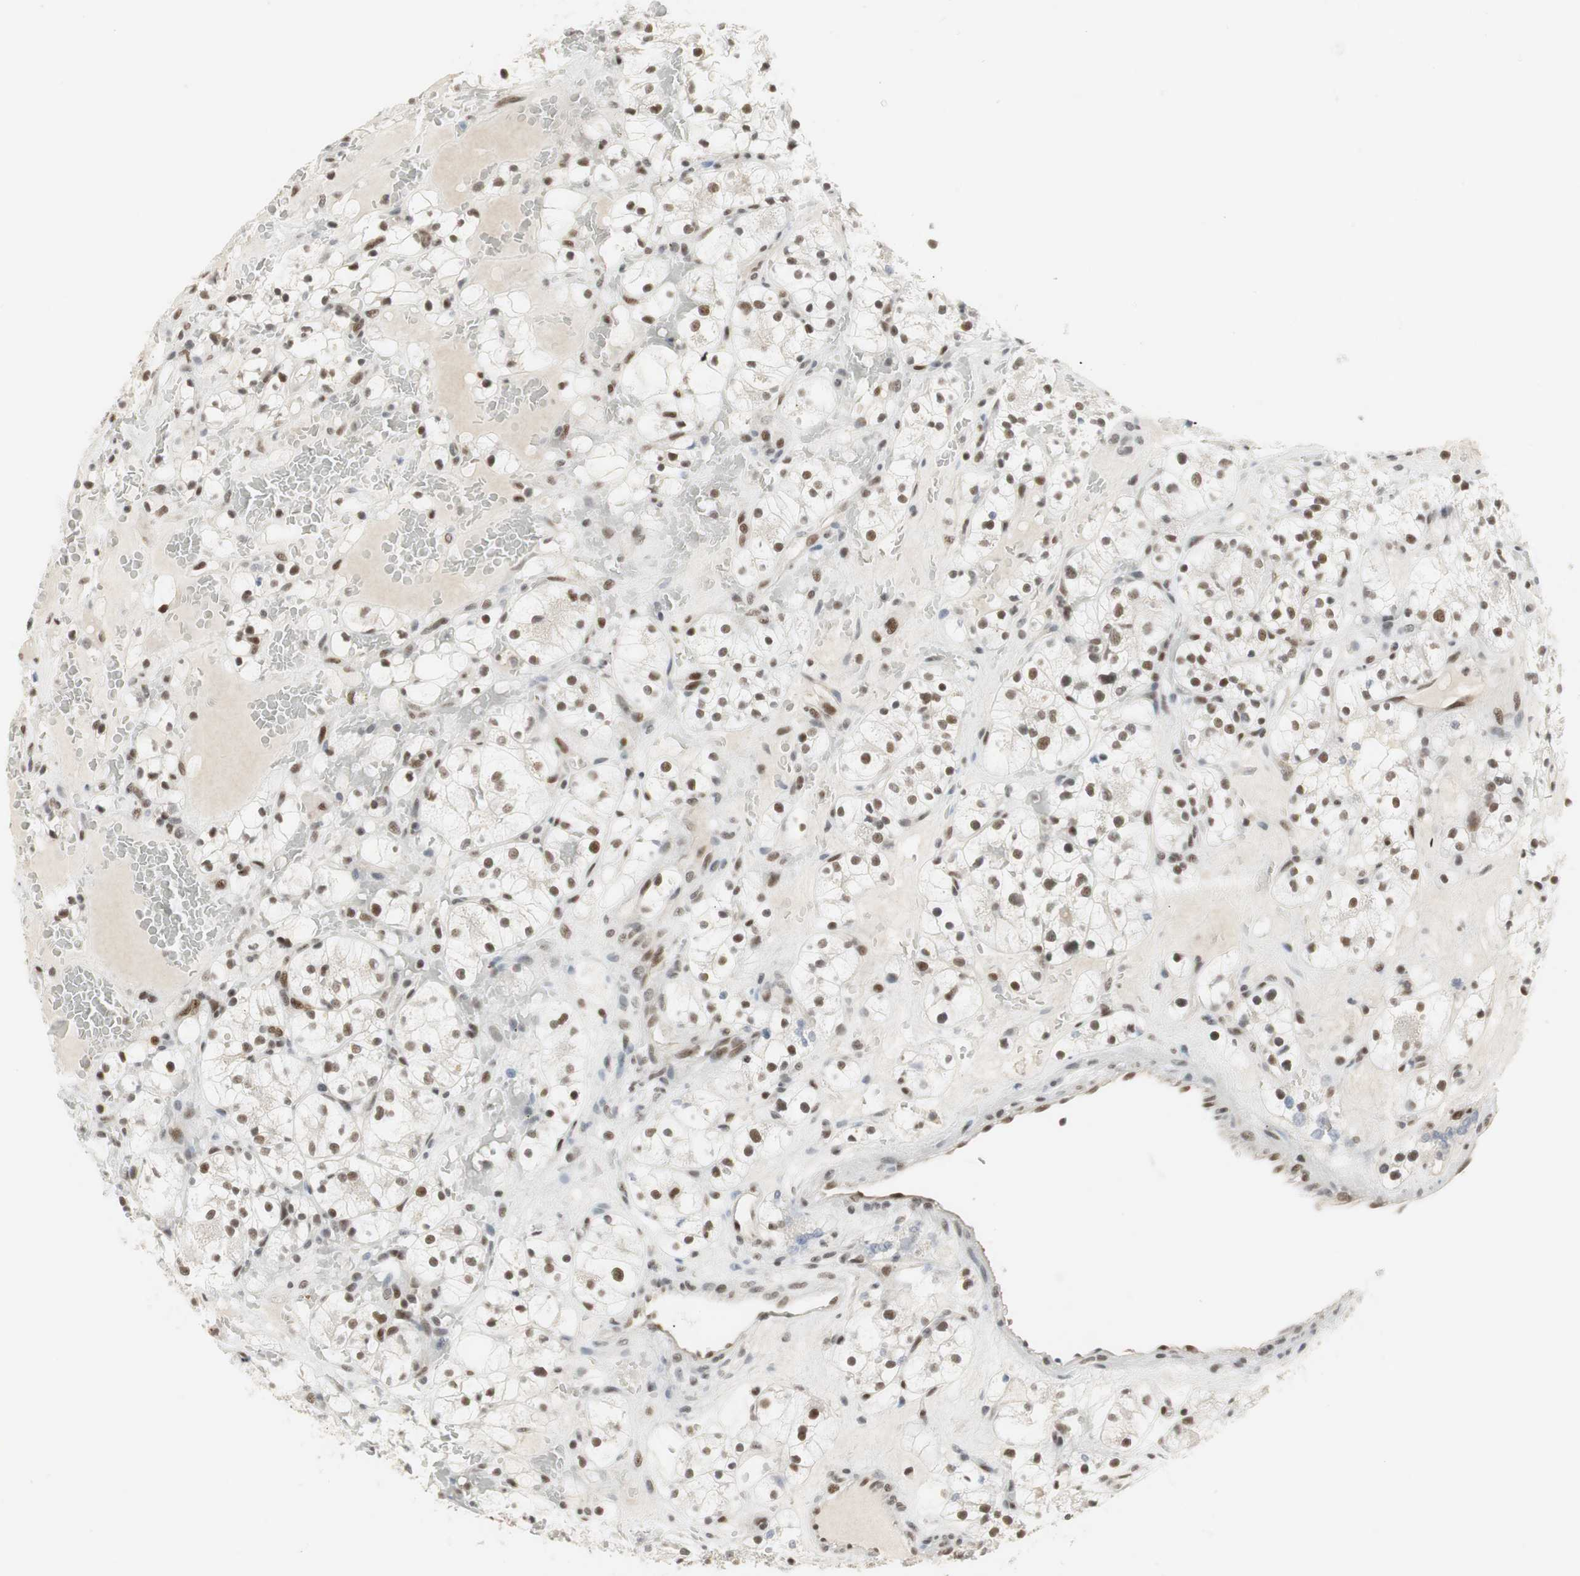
{"staining": {"intensity": "strong", "quantity": ">75%", "location": "nuclear"}, "tissue": "renal cancer", "cell_type": "Tumor cells", "image_type": "cancer", "snomed": [{"axis": "morphology", "description": "Adenocarcinoma, NOS"}, {"axis": "topography", "description": "Kidney"}], "caption": "This is an image of immunohistochemistry (IHC) staining of renal cancer (adenocarcinoma), which shows strong positivity in the nuclear of tumor cells.", "gene": "RTF1", "patient": {"sex": "female", "age": 60}}